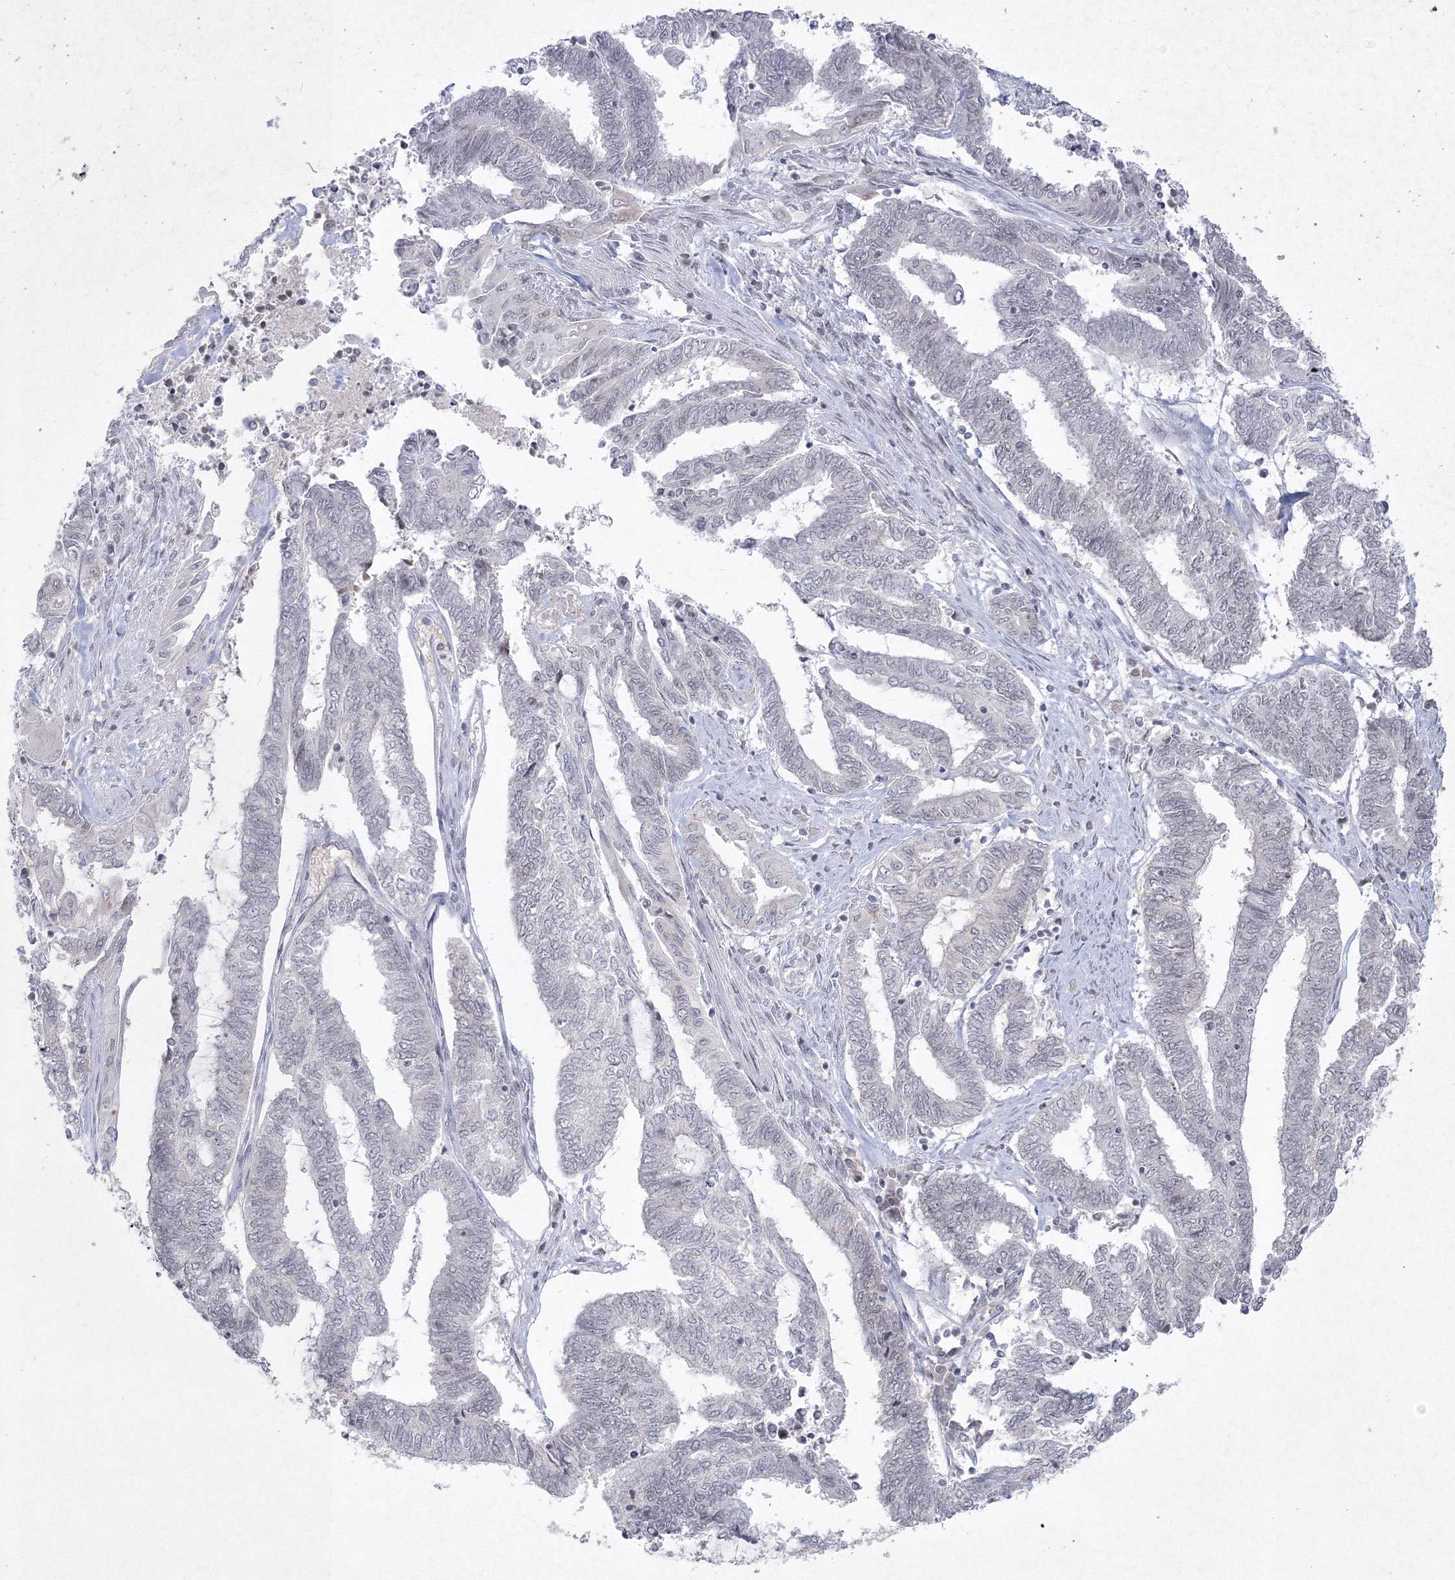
{"staining": {"intensity": "negative", "quantity": "none", "location": "none"}, "tissue": "endometrial cancer", "cell_type": "Tumor cells", "image_type": "cancer", "snomed": [{"axis": "morphology", "description": "Adenocarcinoma, NOS"}, {"axis": "topography", "description": "Uterus"}, {"axis": "topography", "description": "Endometrium"}], "caption": "Immunohistochemical staining of endometrial cancer (adenocarcinoma) displays no significant positivity in tumor cells.", "gene": "NXPE3", "patient": {"sex": "female", "age": 70}}